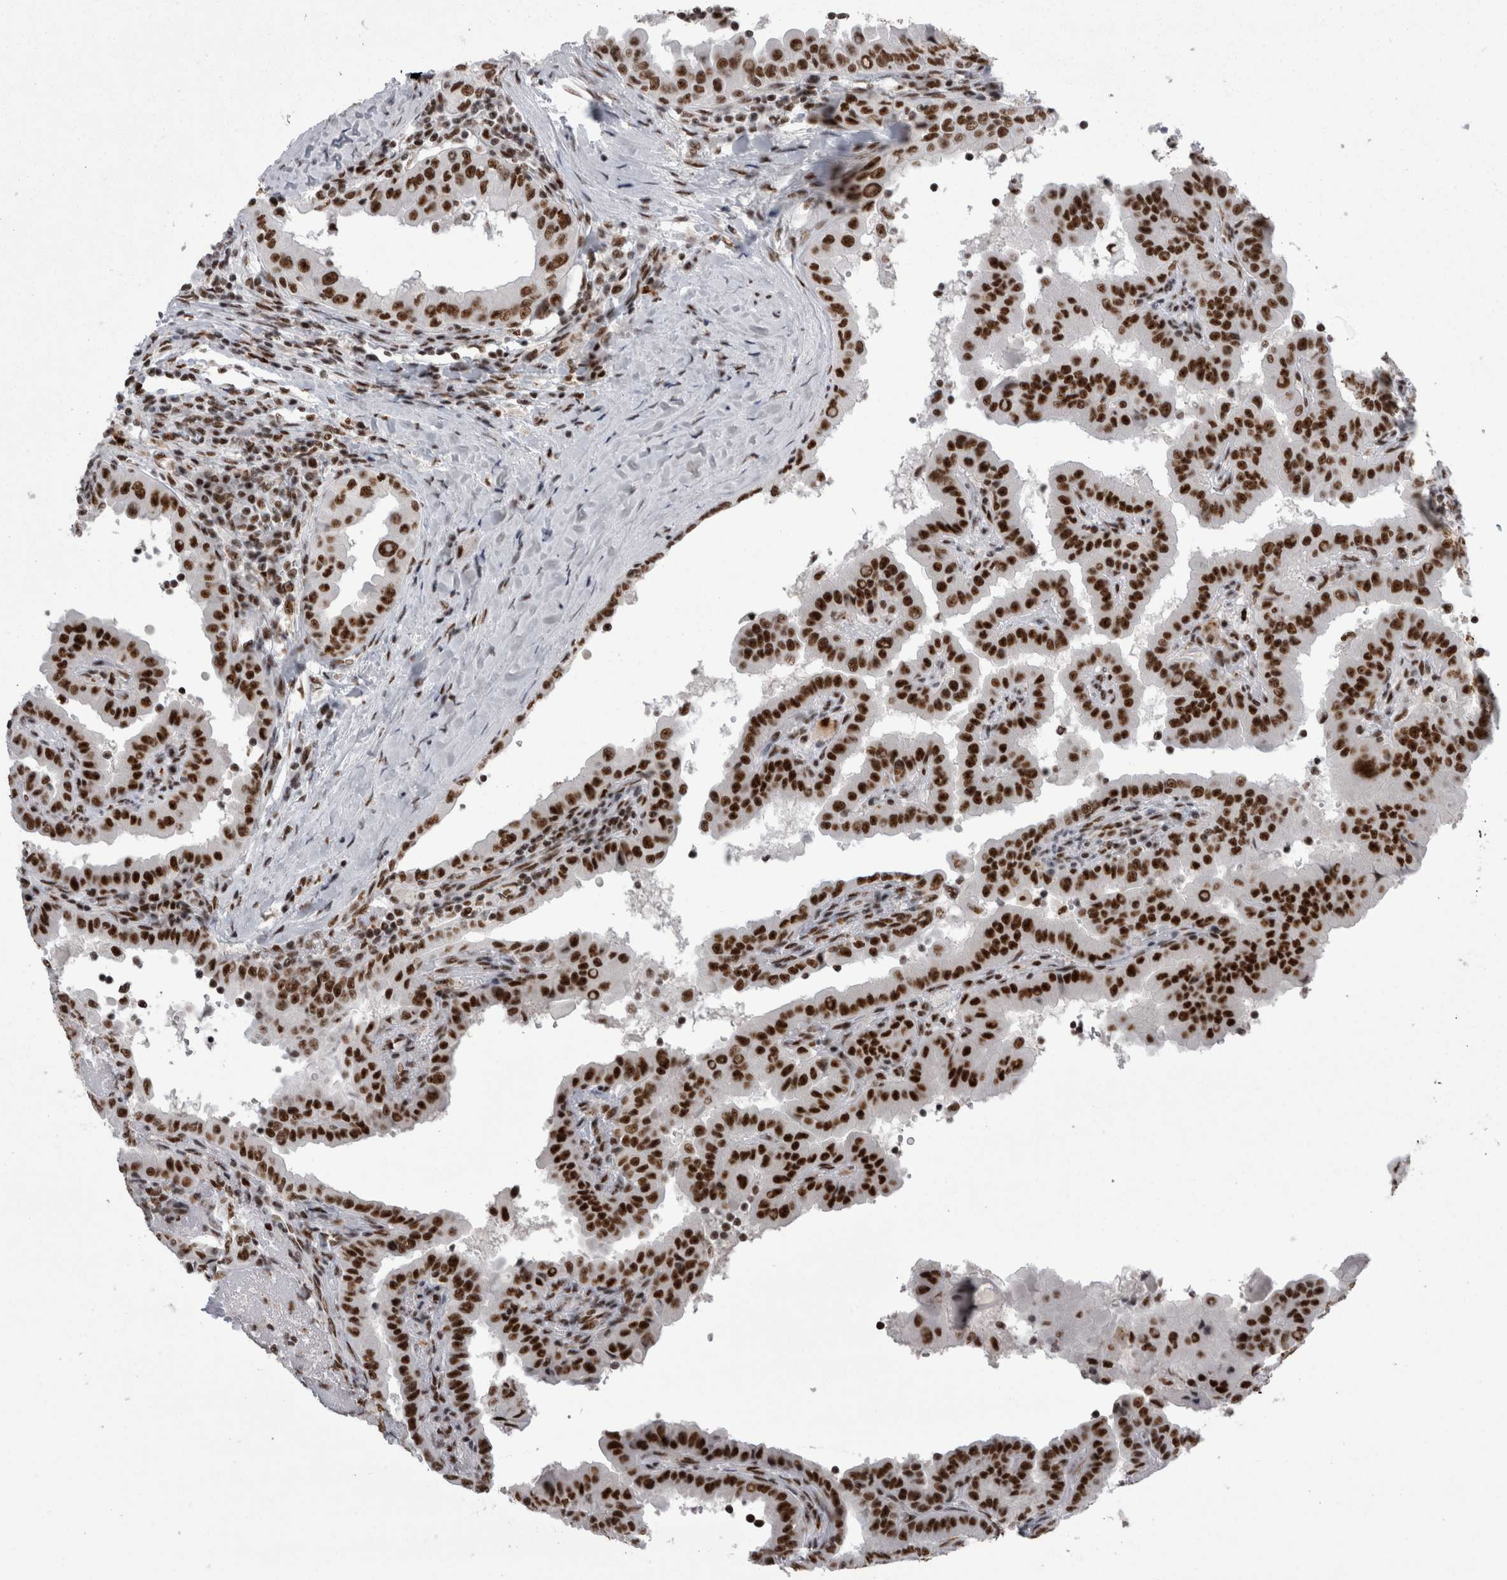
{"staining": {"intensity": "strong", "quantity": ">75%", "location": "nuclear"}, "tissue": "thyroid cancer", "cell_type": "Tumor cells", "image_type": "cancer", "snomed": [{"axis": "morphology", "description": "Papillary adenocarcinoma, NOS"}, {"axis": "topography", "description": "Thyroid gland"}], "caption": "This is a histology image of immunohistochemistry staining of thyroid cancer (papillary adenocarcinoma), which shows strong positivity in the nuclear of tumor cells.", "gene": "SNRNP40", "patient": {"sex": "male", "age": 33}}